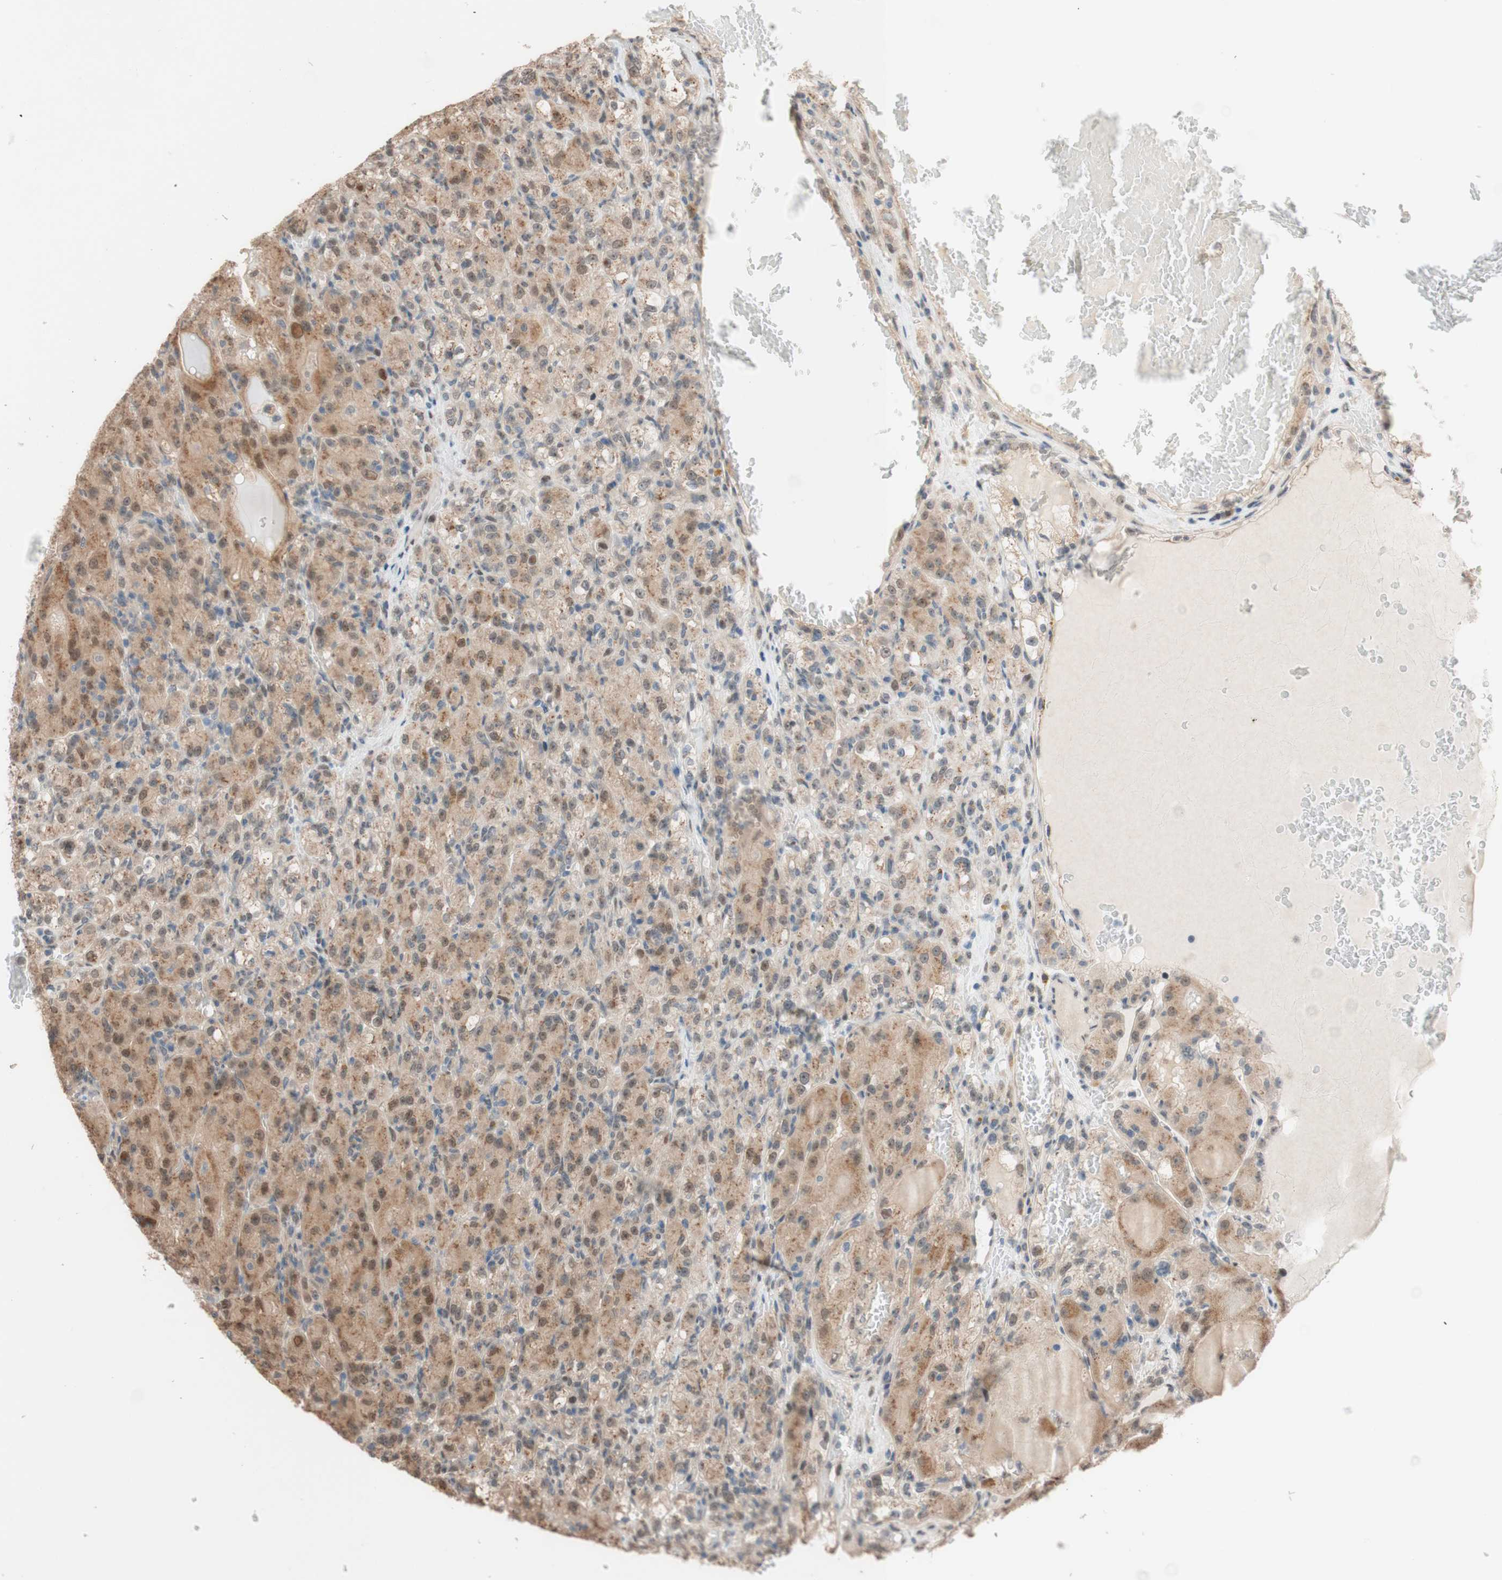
{"staining": {"intensity": "moderate", "quantity": ">75%", "location": "cytoplasmic/membranous"}, "tissue": "renal cancer", "cell_type": "Tumor cells", "image_type": "cancer", "snomed": [{"axis": "morphology", "description": "Adenocarcinoma, NOS"}, {"axis": "topography", "description": "Kidney"}], "caption": "A photomicrograph of renal cancer (adenocarcinoma) stained for a protein shows moderate cytoplasmic/membranous brown staining in tumor cells.", "gene": "CCNC", "patient": {"sex": "male", "age": 61}}